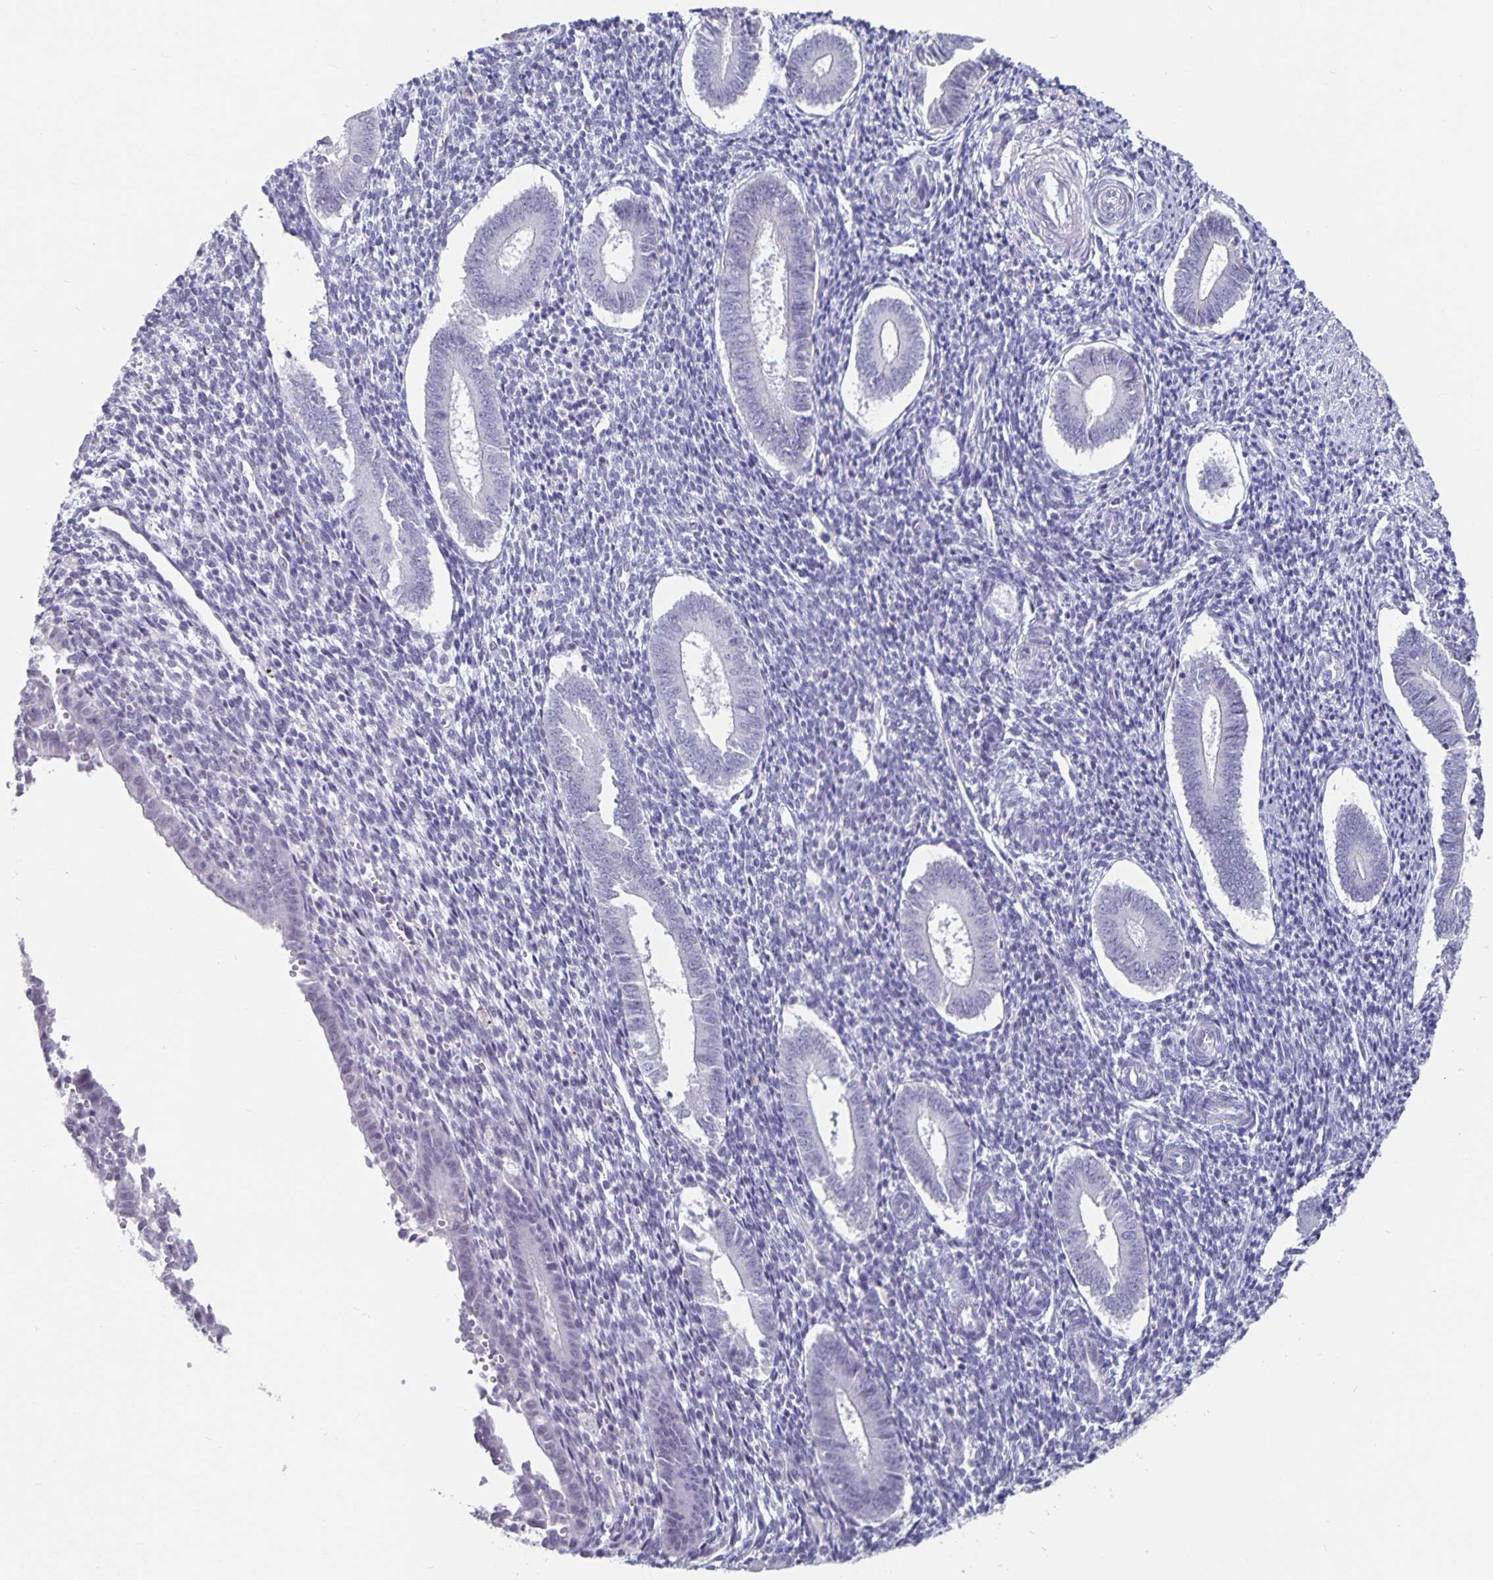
{"staining": {"intensity": "negative", "quantity": "none", "location": "none"}, "tissue": "endometrium", "cell_type": "Cells in endometrial stroma", "image_type": "normal", "snomed": [{"axis": "morphology", "description": "Normal tissue, NOS"}, {"axis": "topography", "description": "Endometrium"}], "caption": "Cells in endometrial stroma show no significant expression in normal endometrium.", "gene": "OLIG2", "patient": {"sex": "female", "age": 25}}